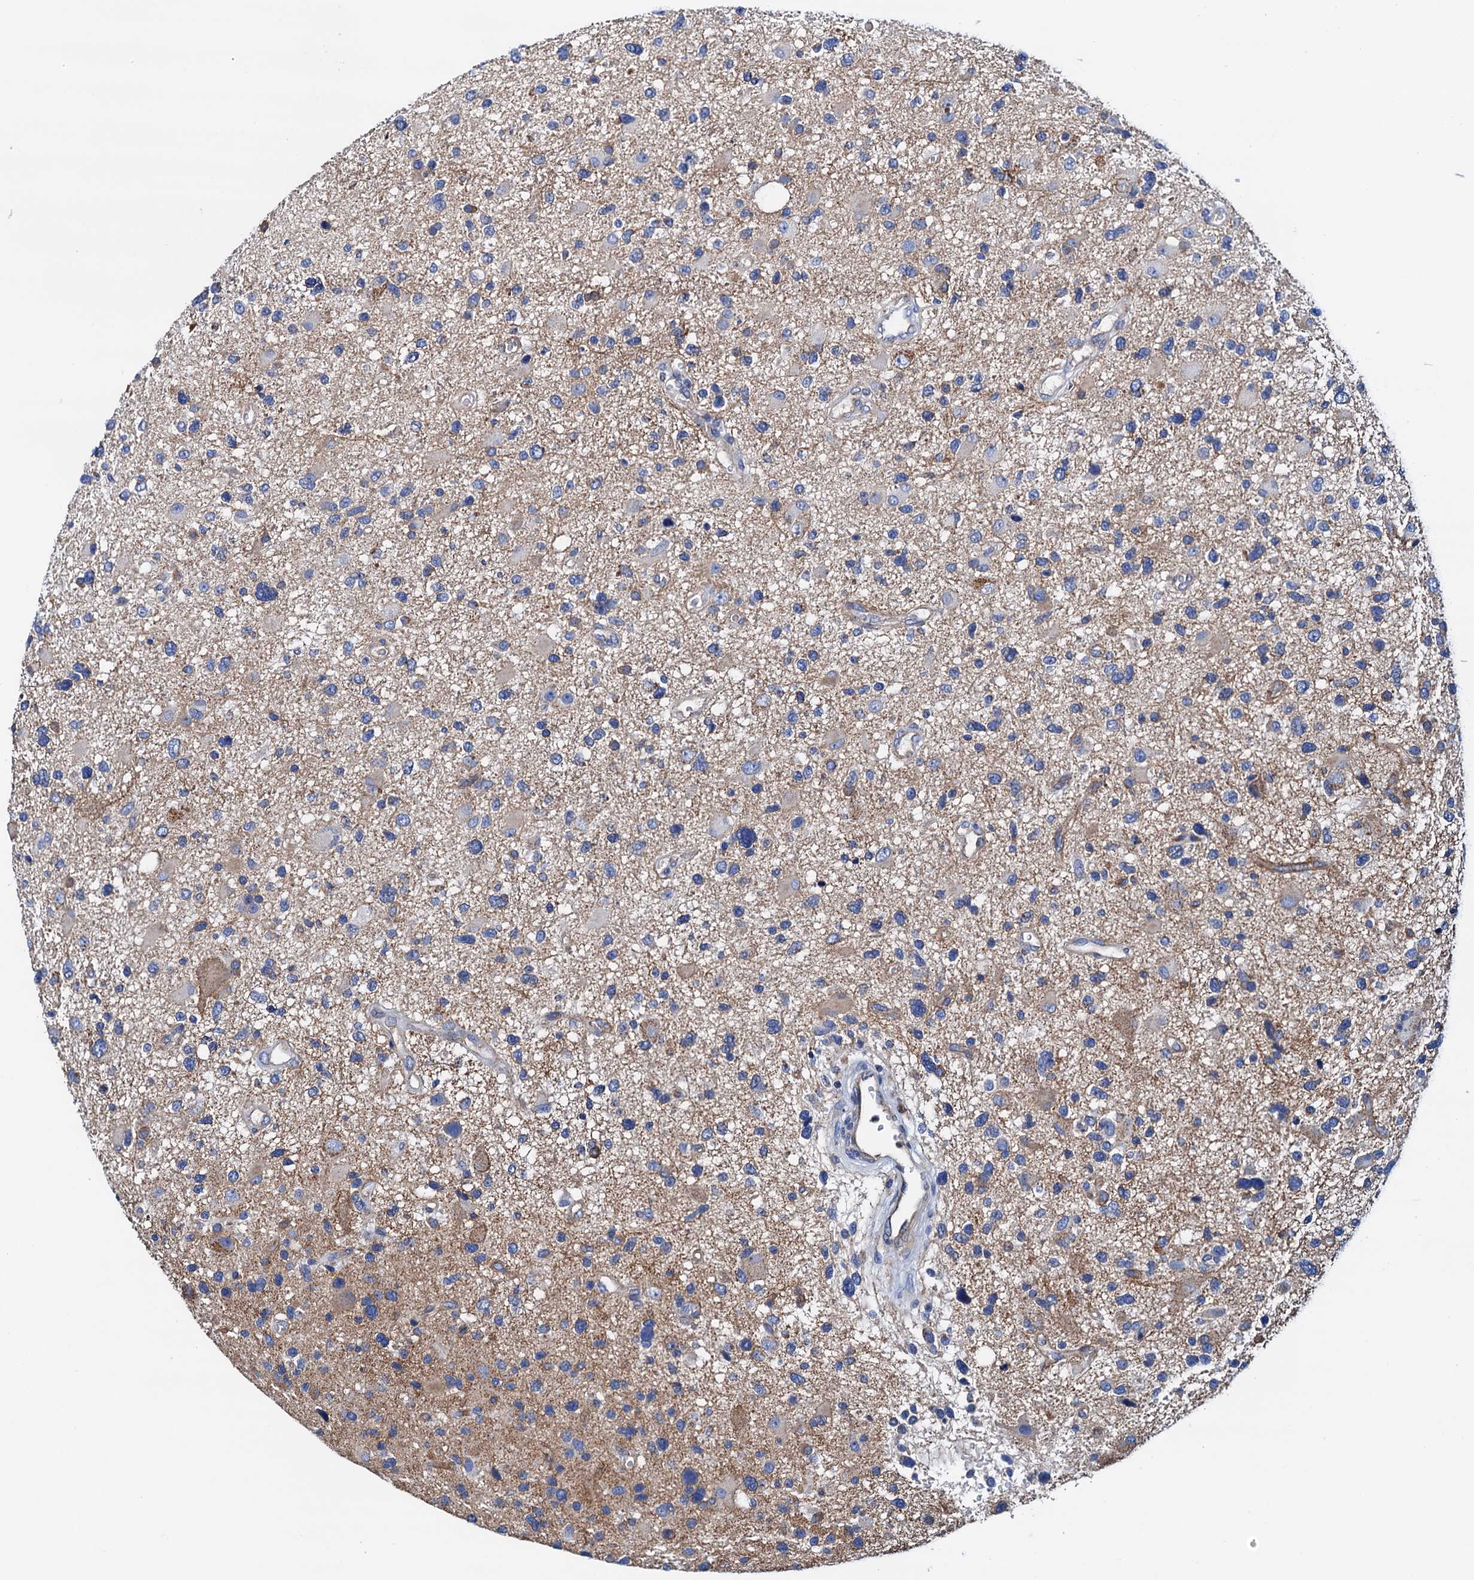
{"staining": {"intensity": "negative", "quantity": "none", "location": "none"}, "tissue": "glioma", "cell_type": "Tumor cells", "image_type": "cancer", "snomed": [{"axis": "morphology", "description": "Glioma, malignant, High grade"}, {"axis": "topography", "description": "Brain"}], "caption": "A high-resolution image shows immunohistochemistry staining of malignant glioma (high-grade), which shows no significant expression in tumor cells.", "gene": "RASSF9", "patient": {"sex": "male", "age": 33}}